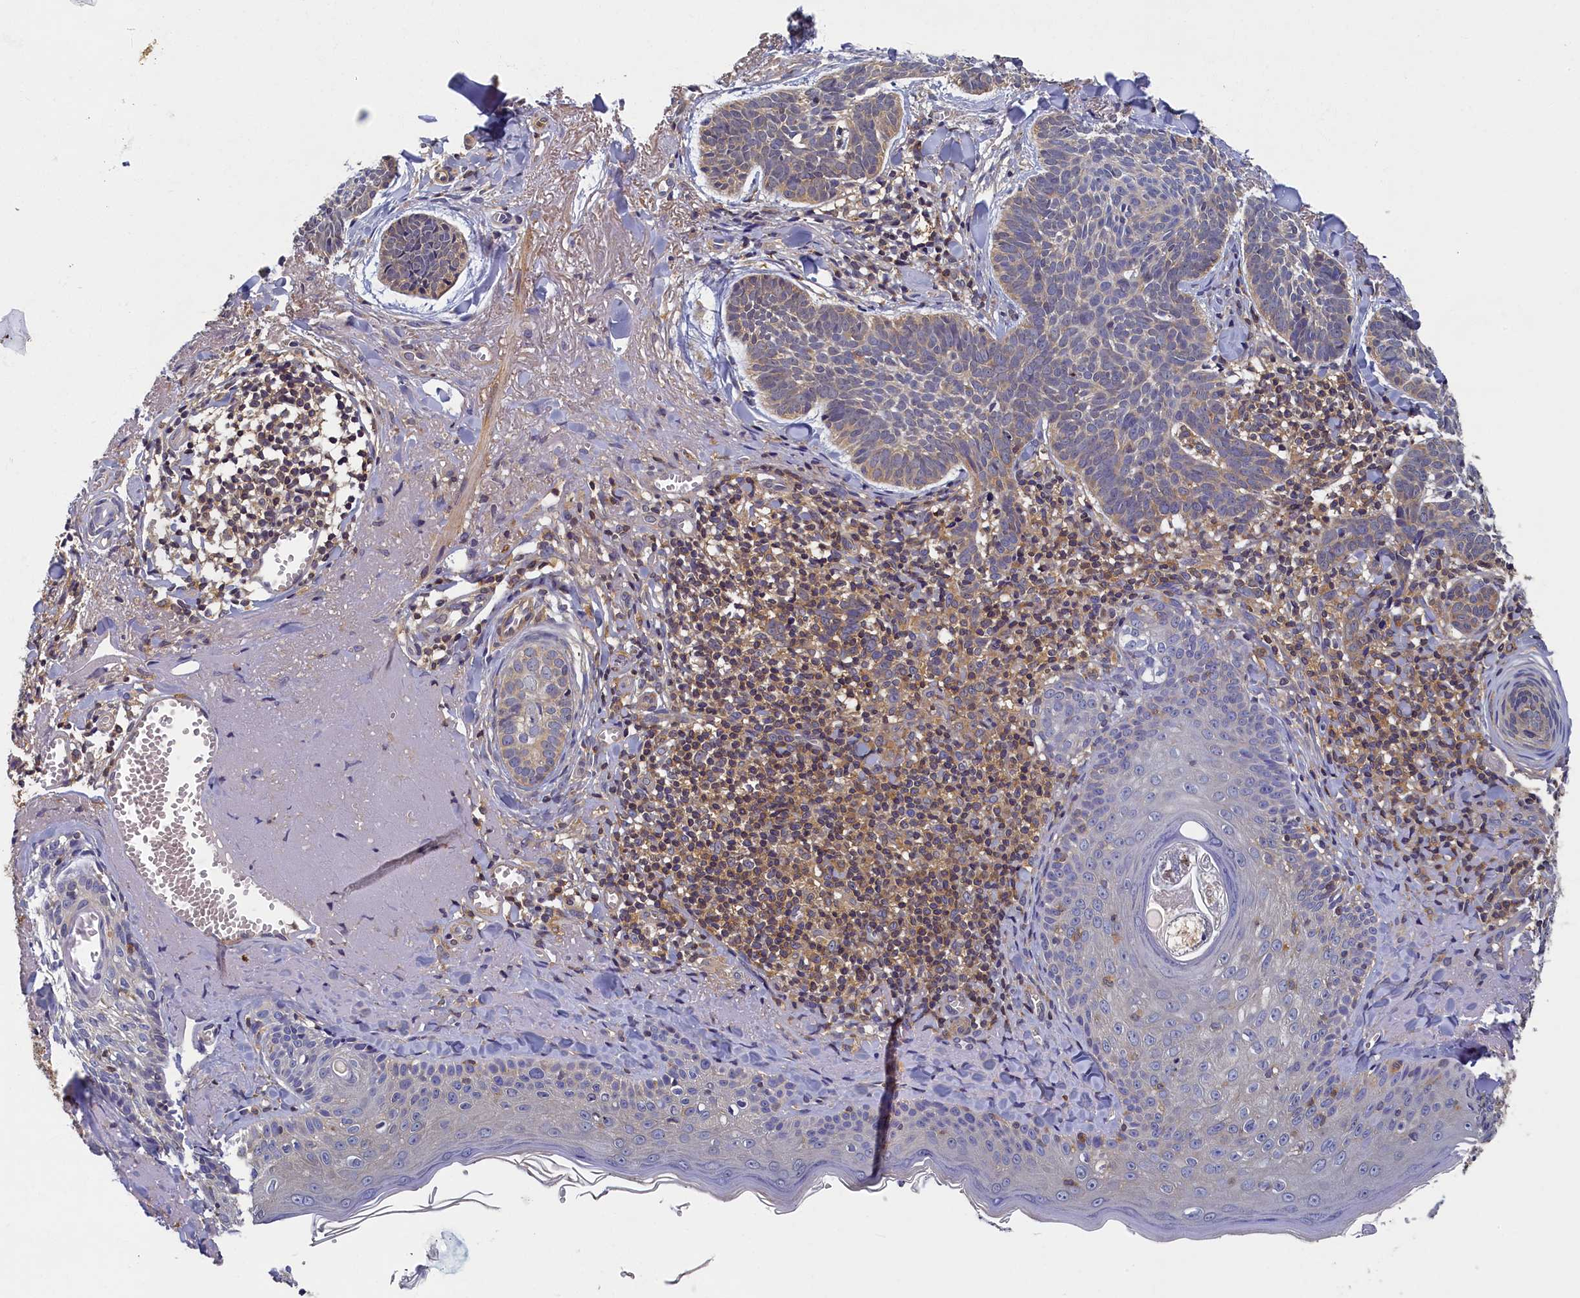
{"staining": {"intensity": "weak", "quantity": "<25%", "location": "cytoplasmic/membranous"}, "tissue": "skin cancer", "cell_type": "Tumor cells", "image_type": "cancer", "snomed": [{"axis": "morphology", "description": "Basal cell carcinoma"}, {"axis": "topography", "description": "Skin"}], "caption": "An immunohistochemistry micrograph of skin cancer is shown. There is no staining in tumor cells of skin cancer.", "gene": "TBCB", "patient": {"sex": "female", "age": 74}}